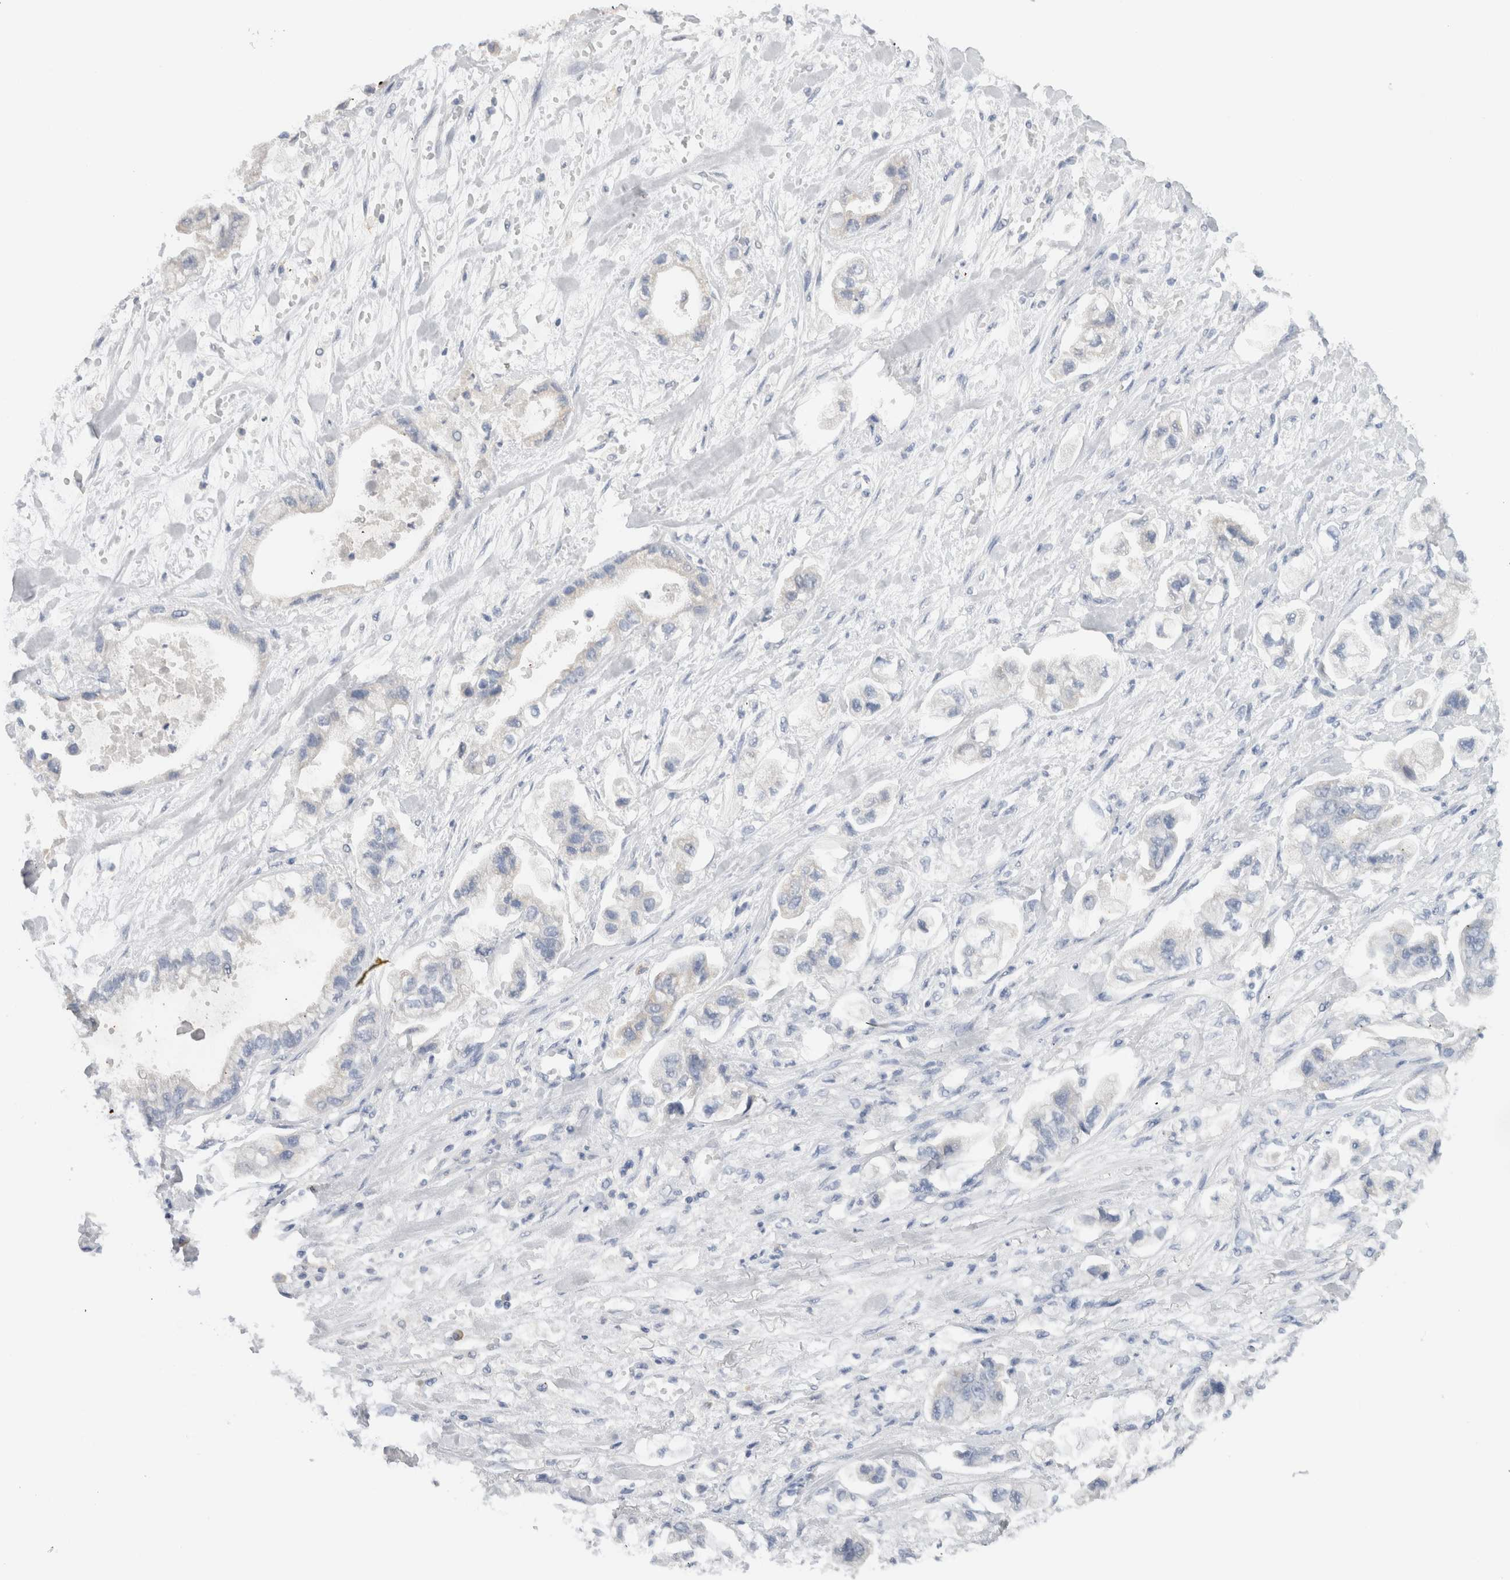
{"staining": {"intensity": "negative", "quantity": "none", "location": "none"}, "tissue": "stomach cancer", "cell_type": "Tumor cells", "image_type": "cancer", "snomed": [{"axis": "morphology", "description": "Normal tissue, NOS"}, {"axis": "morphology", "description": "Adenocarcinoma, NOS"}, {"axis": "topography", "description": "Stomach"}], "caption": "Immunohistochemistry histopathology image of human stomach adenocarcinoma stained for a protein (brown), which reveals no expression in tumor cells.", "gene": "LAMP3", "patient": {"sex": "male", "age": 62}}